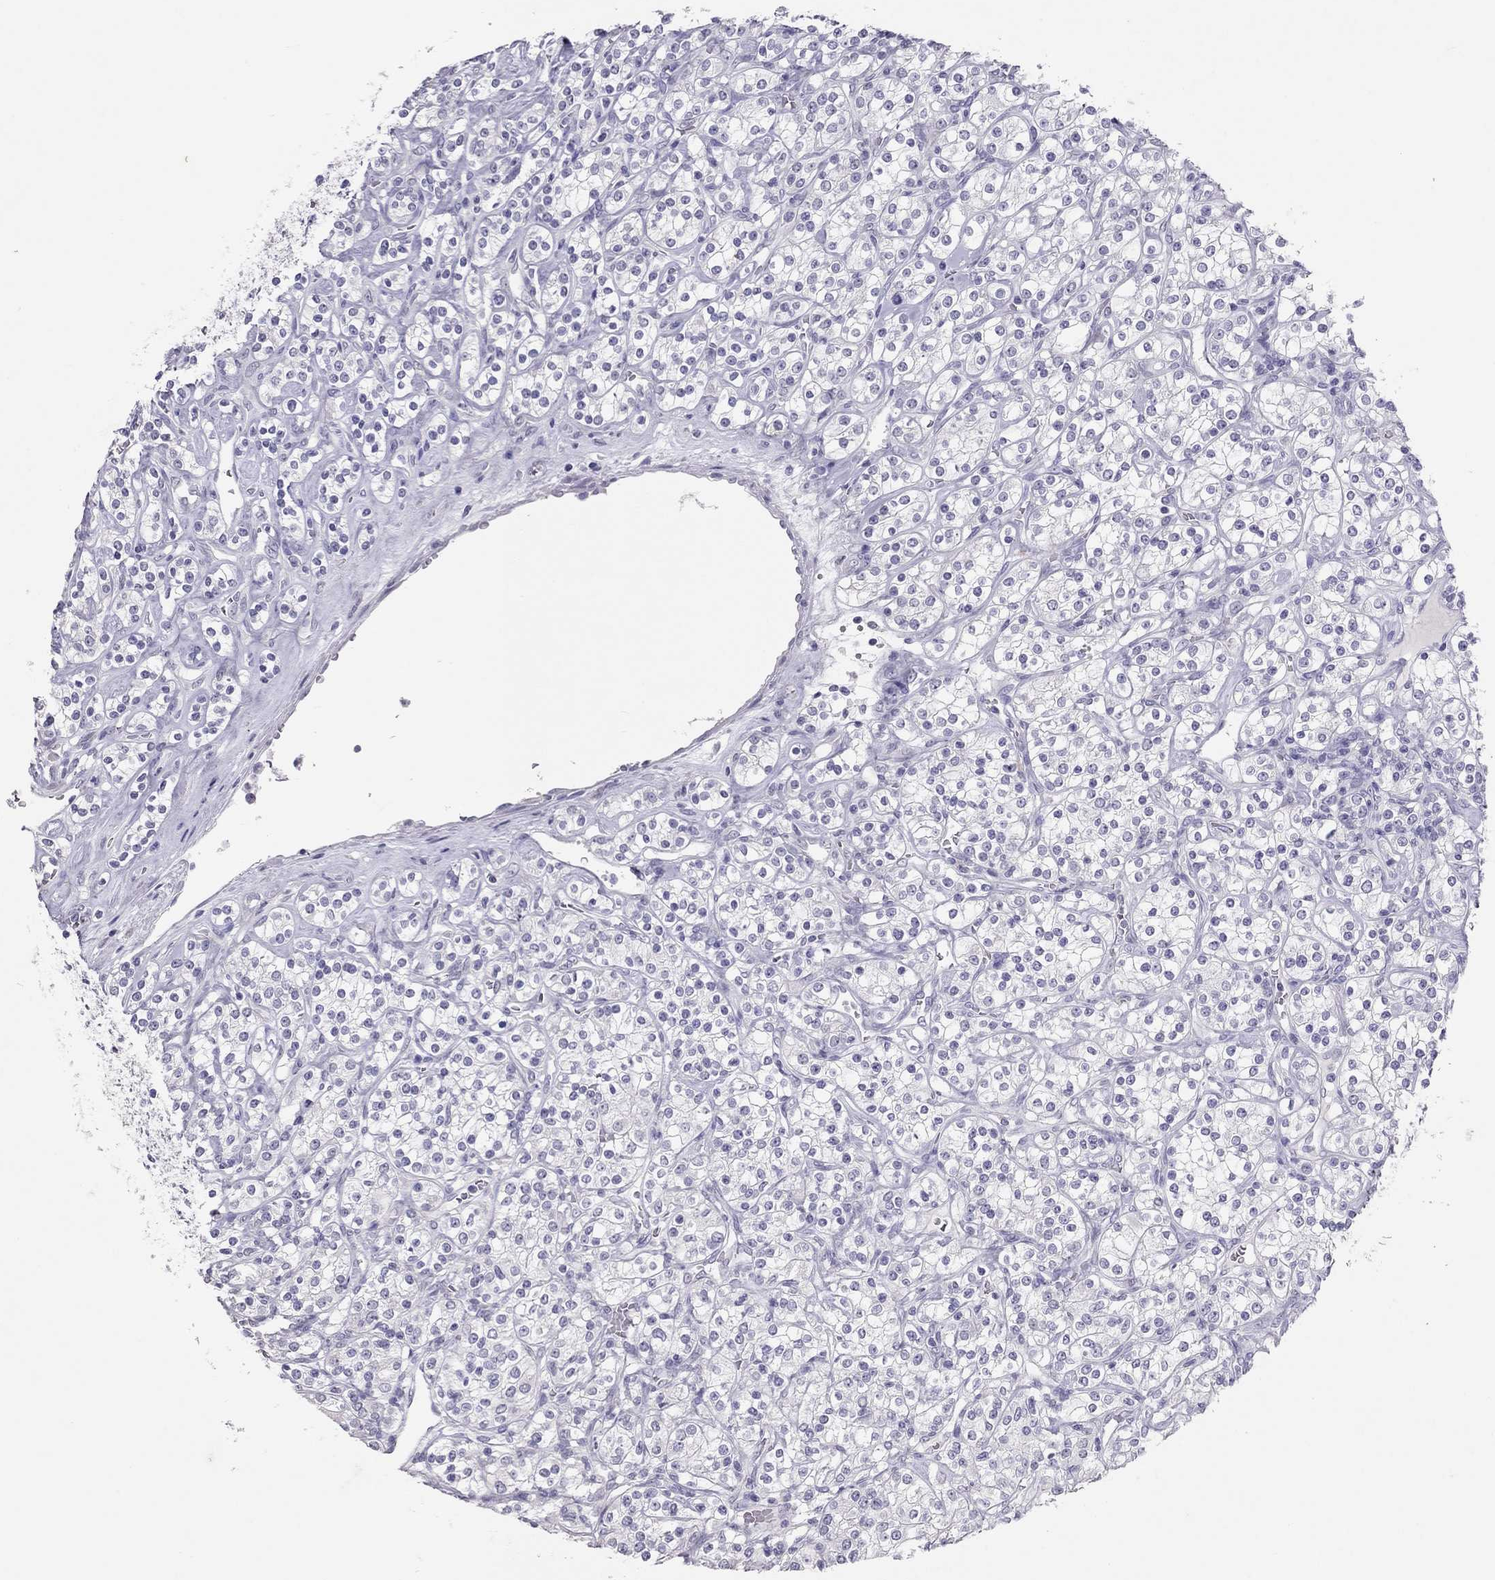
{"staining": {"intensity": "negative", "quantity": "none", "location": "none"}, "tissue": "renal cancer", "cell_type": "Tumor cells", "image_type": "cancer", "snomed": [{"axis": "morphology", "description": "Adenocarcinoma, NOS"}, {"axis": "topography", "description": "Kidney"}], "caption": "High magnification brightfield microscopy of adenocarcinoma (renal) stained with DAB (brown) and counterstained with hematoxylin (blue): tumor cells show no significant expression.", "gene": "PSMB11", "patient": {"sex": "male", "age": 77}}